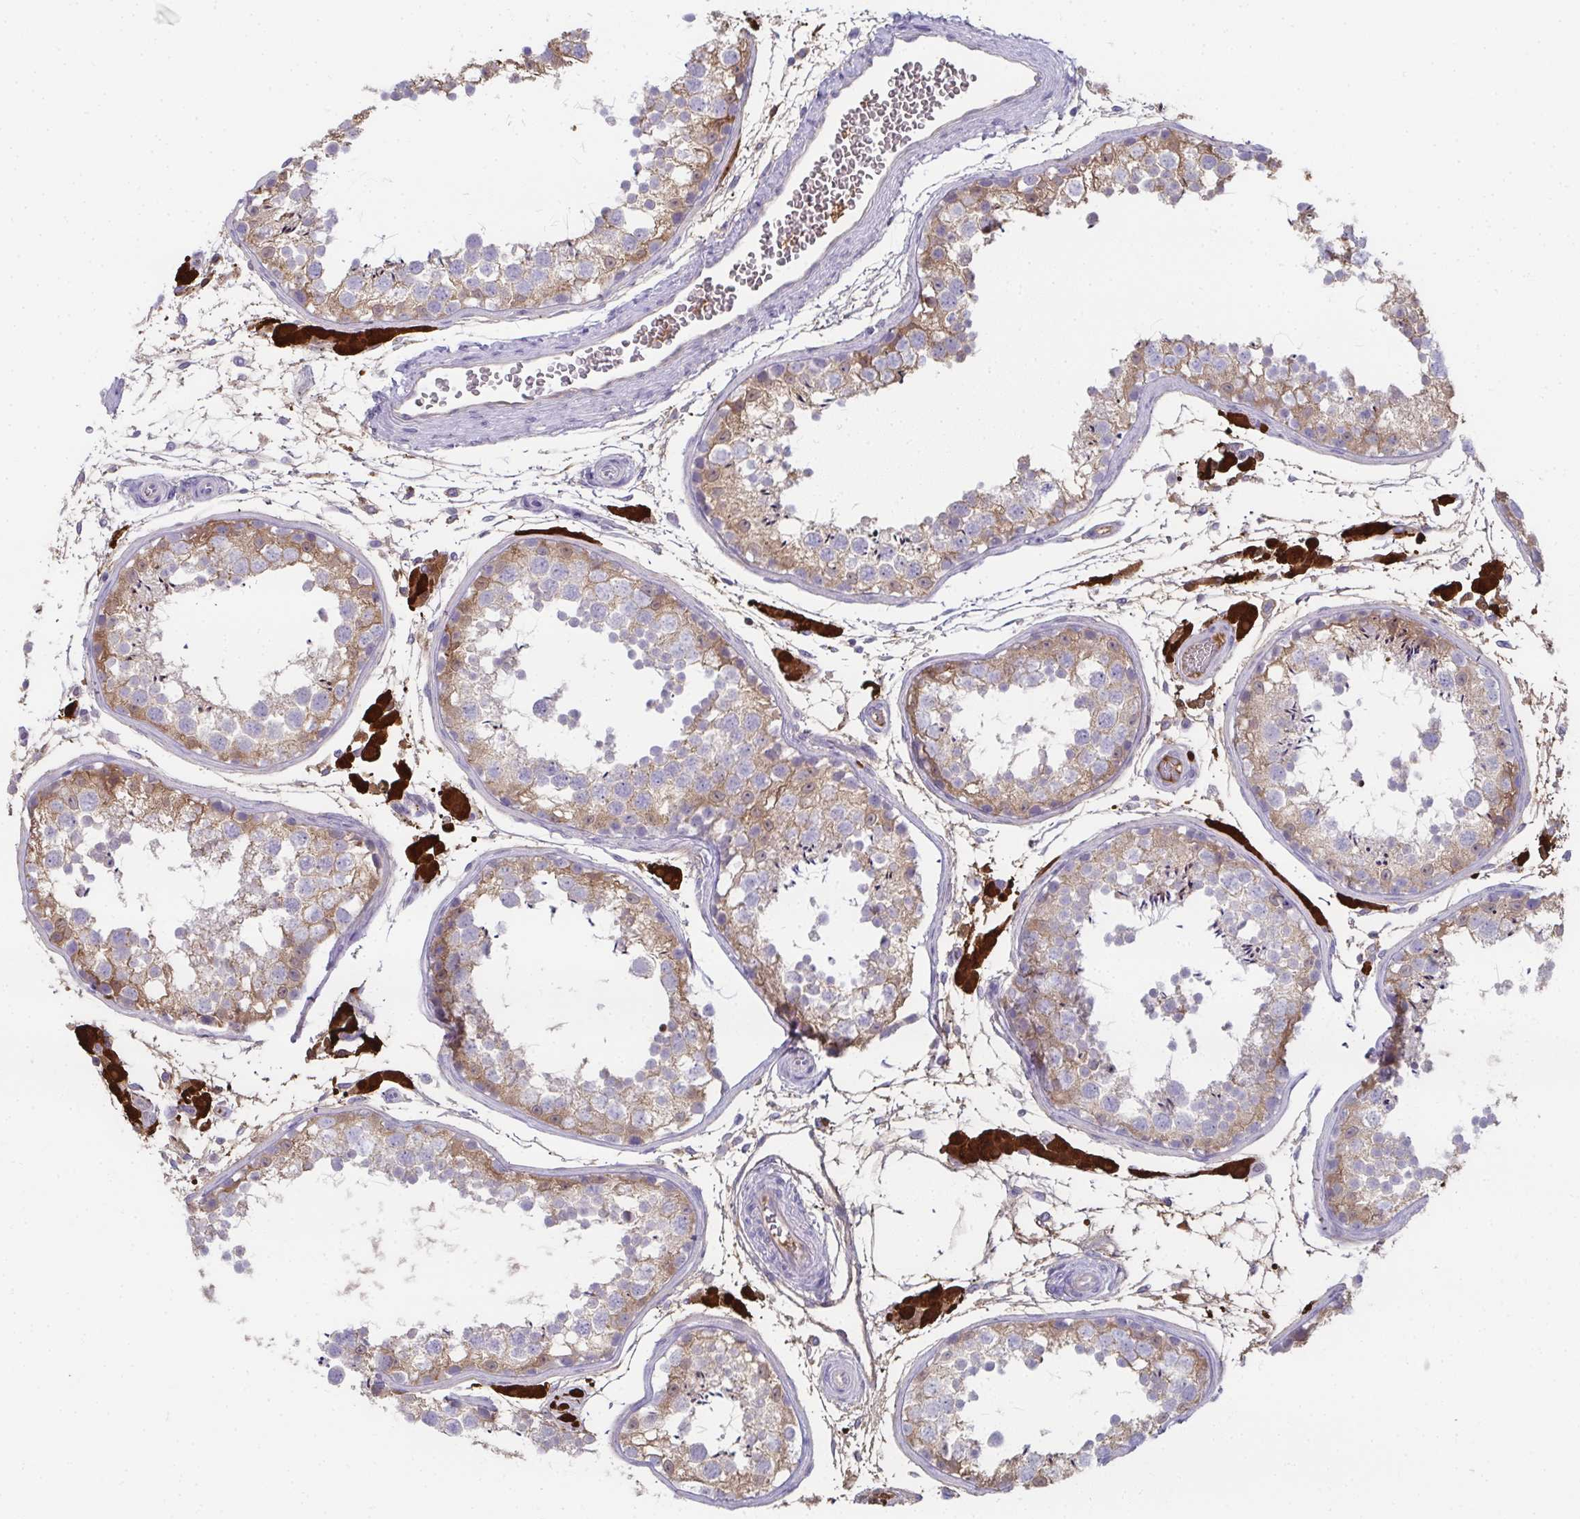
{"staining": {"intensity": "weak", "quantity": "25%-75%", "location": "cytoplasmic/membranous"}, "tissue": "testis", "cell_type": "Cells in seminiferous ducts", "image_type": "normal", "snomed": [{"axis": "morphology", "description": "Normal tissue, NOS"}, {"axis": "topography", "description": "Testis"}], "caption": "Protein expression analysis of unremarkable human testis reveals weak cytoplasmic/membranous expression in approximately 25%-75% of cells in seminiferous ducts. The staining was performed using DAB, with brown indicating positive protein expression. Nuclei are stained blue with hematoxylin.", "gene": "RBP1", "patient": {"sex": "male", "age": 29}}